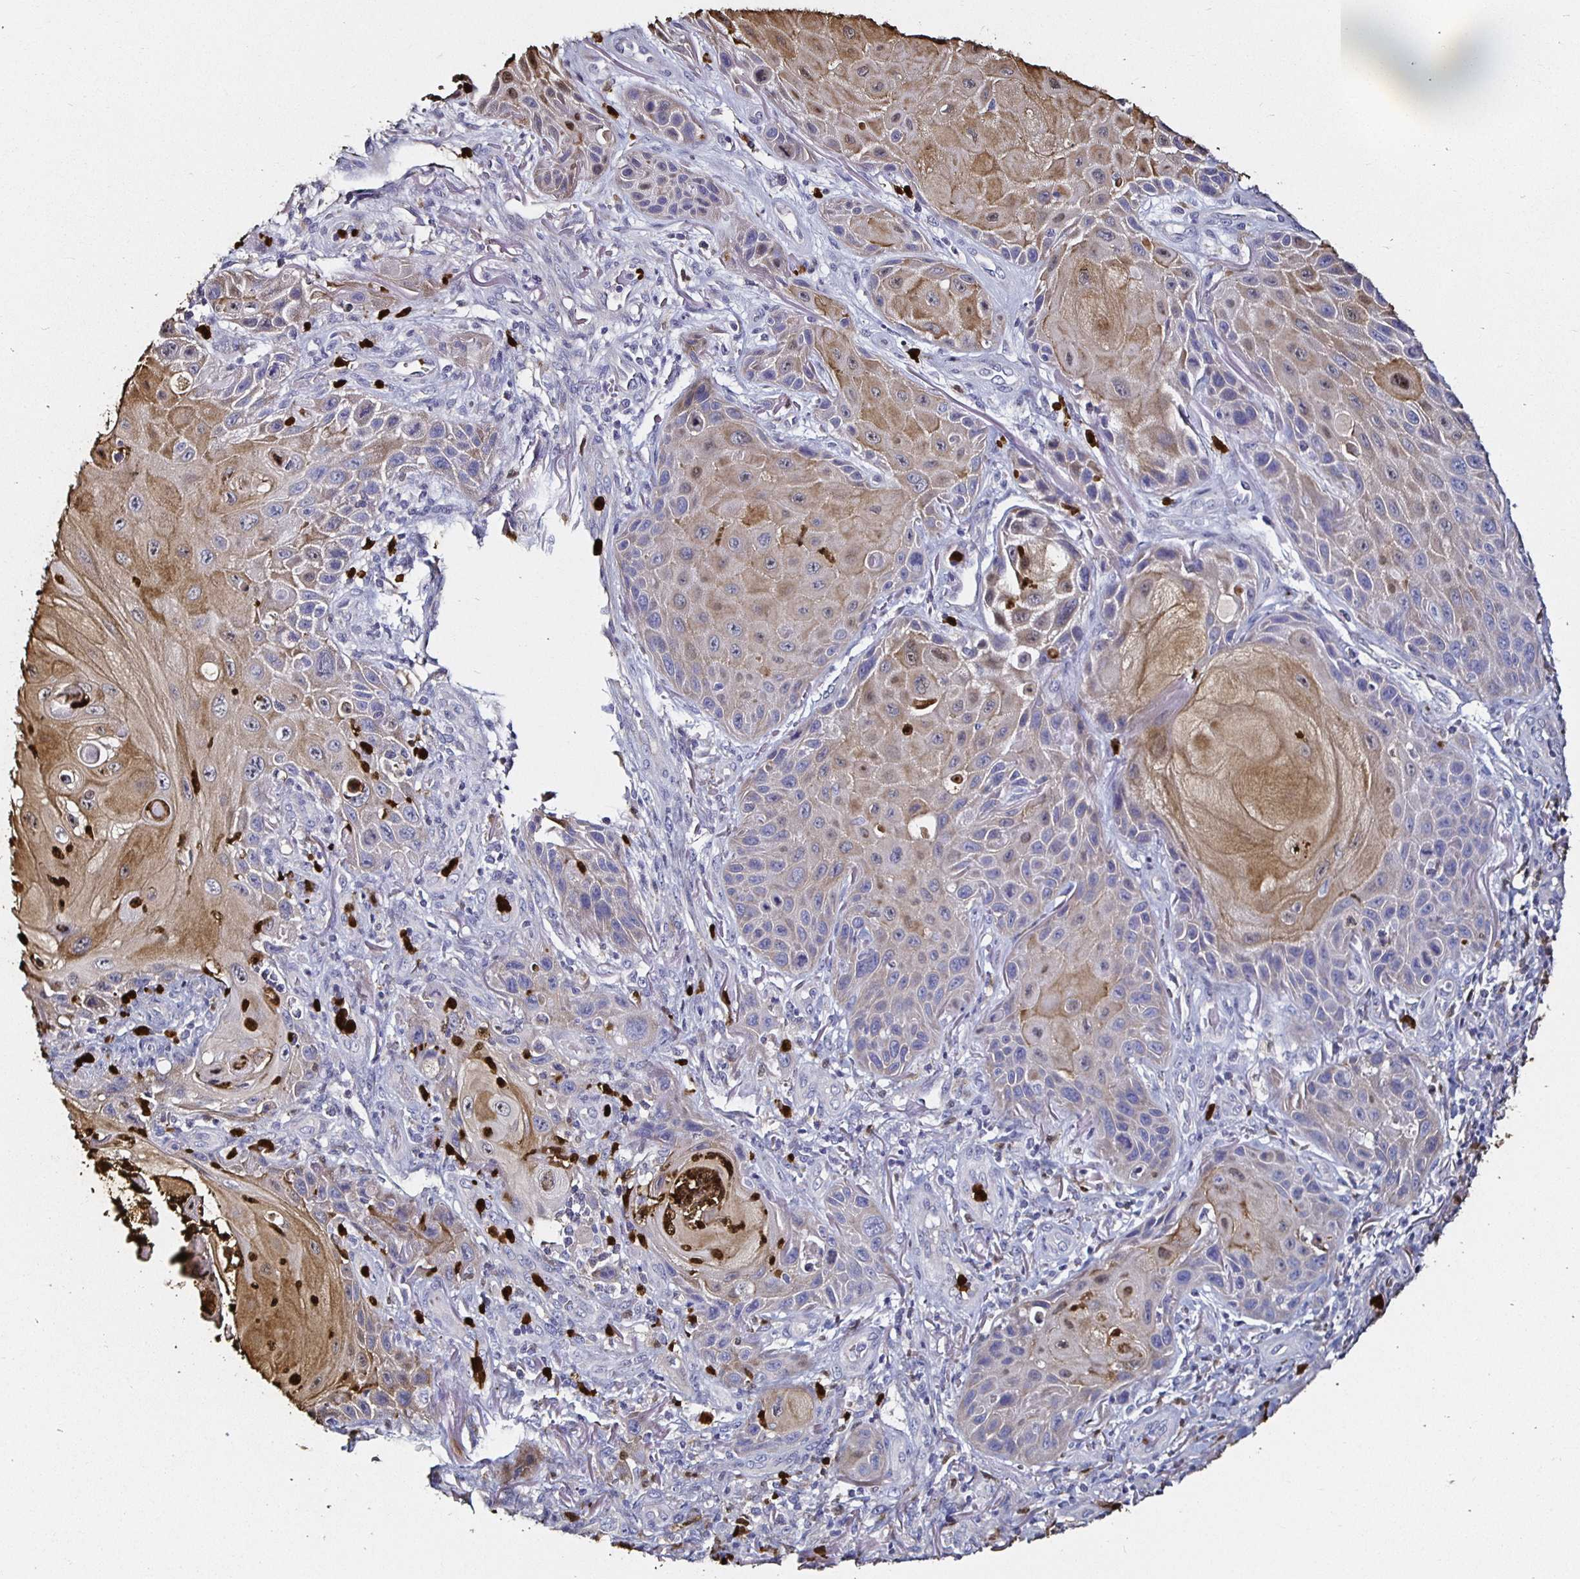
{"staining": {"intensity": "weak", "quantity": "25%-75%", "location": "cytoplasmic/membranous"}, "tissue": "skin cancer", "cell_type": "Tumor cells", "image_type": "cancer", "snomed": [{"axis": "morphology", "description": "Squamous cell carcinoma, NOS"}, {"axis": "topography", "description": "Skin"}], "caption": "The micrograph exhibits a brown stain indicating the presence of a protein in the cytoplasmic/membranous of tumor cells in skin cancer. (DAB (3,3'-diaminobenzidine) IHC, brown staining for protein, blue staining for nuclei).", "gene": "TLR4", "patient": {"sex": "female", "age": 94}}